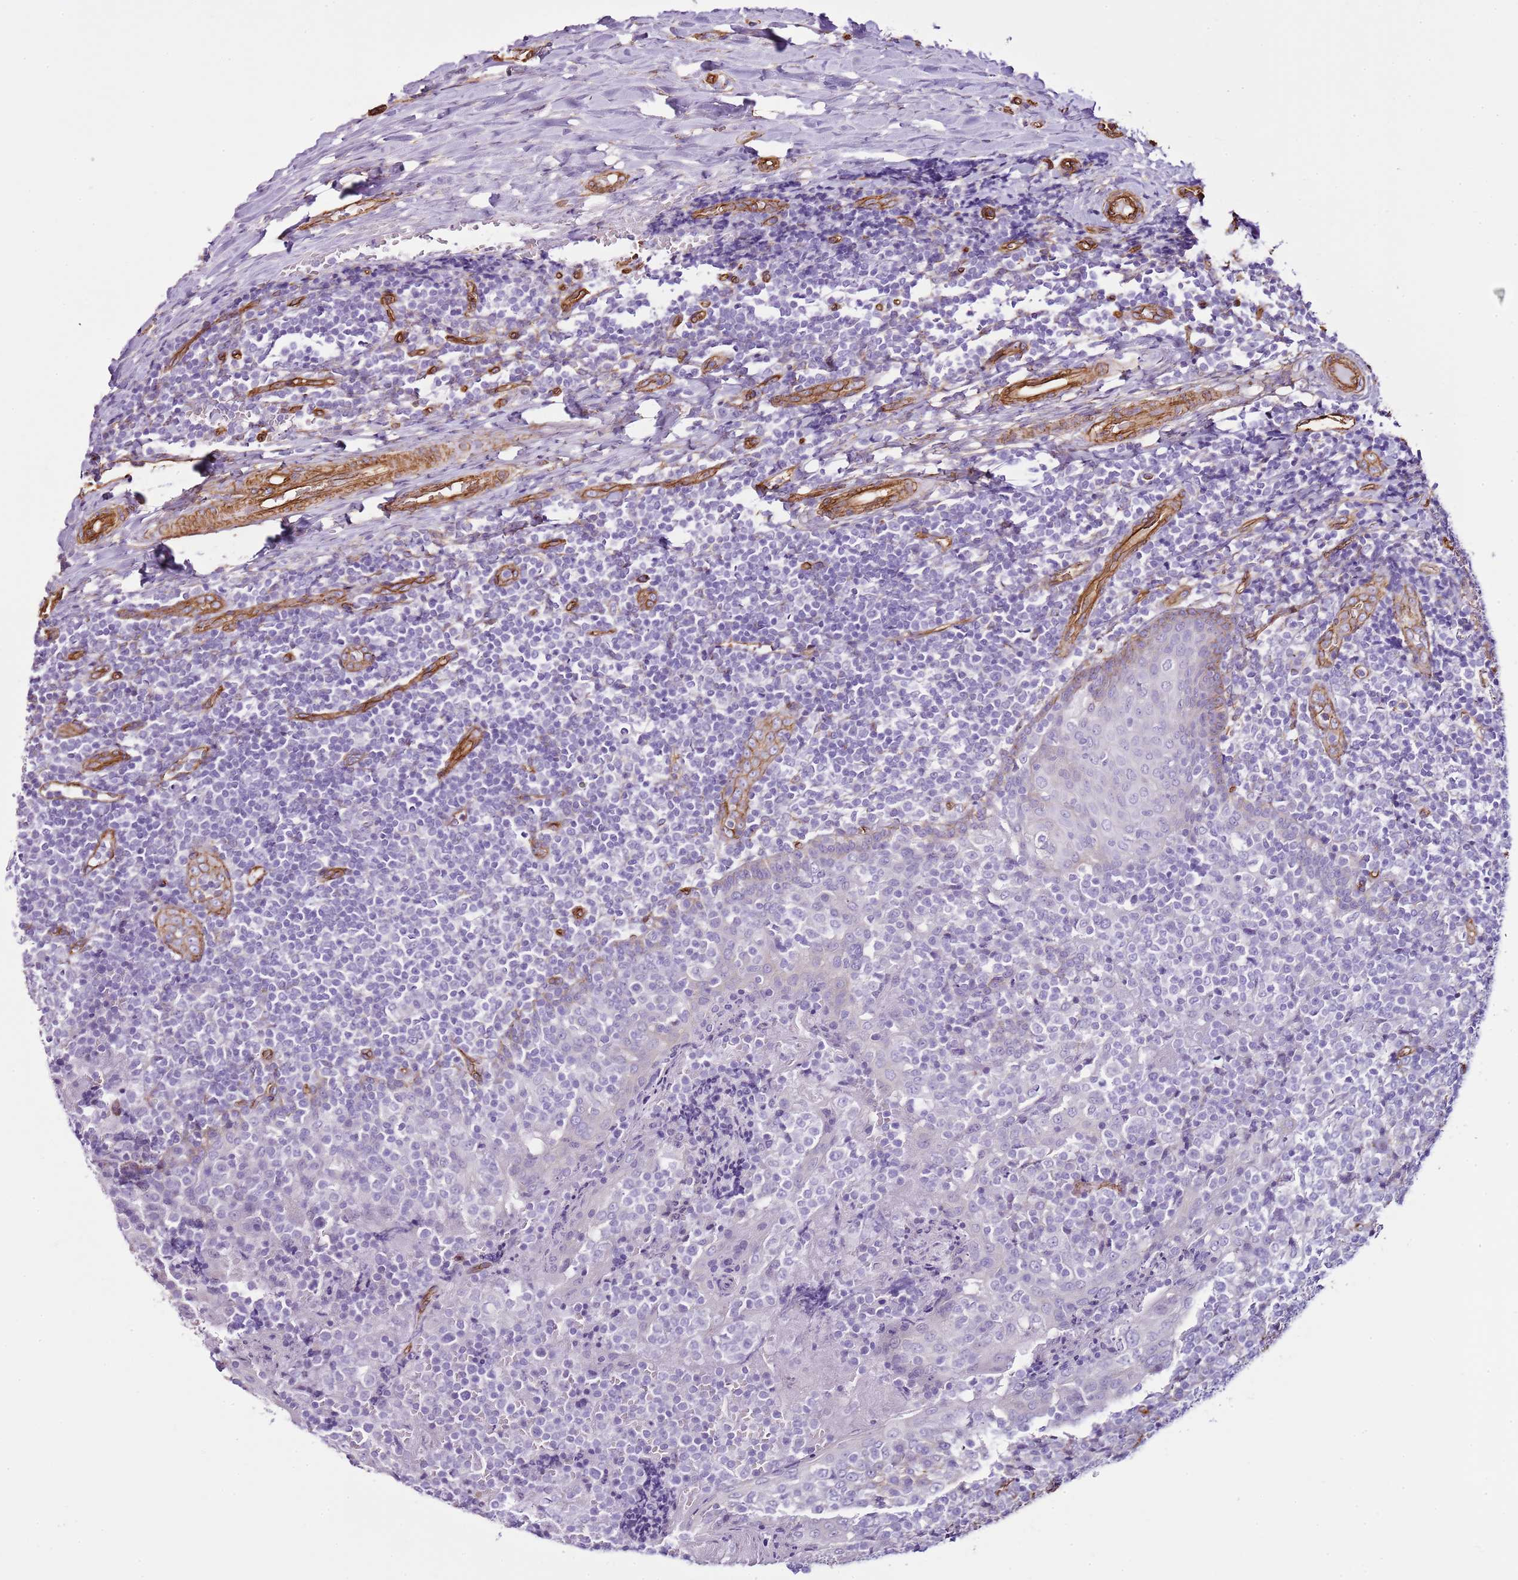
{"staining": {"intensity": "negative", "quantity": "none", "location": "none"}, "tissue": "tonsil", "cell_type": "Germinal center cells", "image_type": "normal", "snomed": [{"axis": "morphology", "description": "Normal tissue, NOS"}, {"axis": "topography", "description": "Tonsil"}], "caption": "Micrograph shows no significant protein staining in germinal center cells of normal tonsil. (DAB (3,3'-diaminobenzidine) immunohistochemistry with hematoxylin counter stain).", "gene": "CTDSPL", "patient": {"sex": "female", "age": 19}}